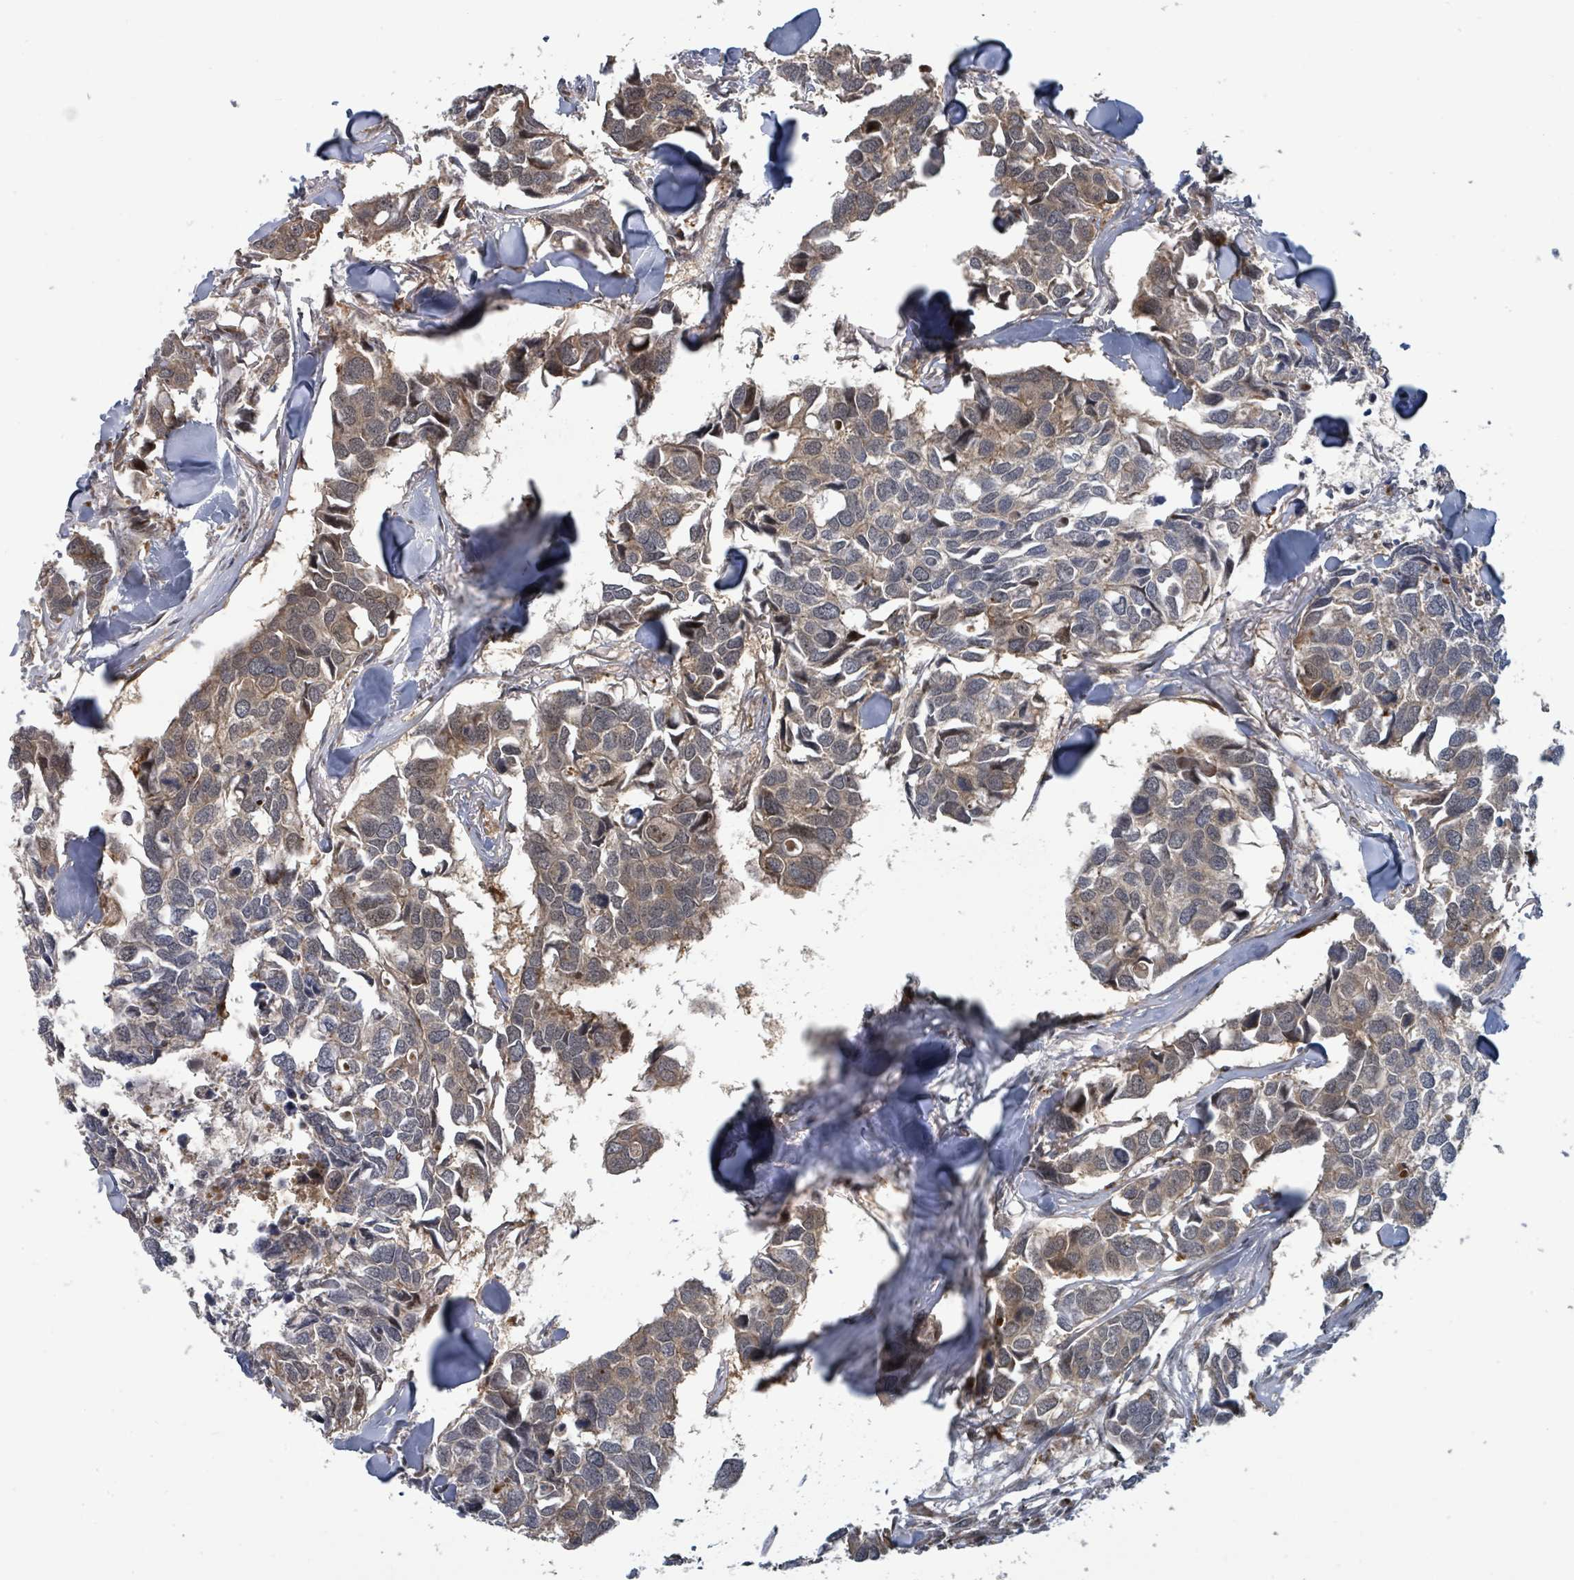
{"staining": {"intensity": "moderate", "quantity": "<25%", "location": "cytoplasmic/membranous"}, "tissue": "breast cancer", "cell_type": "Tumor cells", "image_type": "cancer", "snomed": [{"axis": "morphology", "description": "Duct carcinoma"}, {"axis": "topography", "description": "Breast"}], "caption": "A high-resolution histopathology image shows immunohistochemistry (IHC) staining of breast cancer (intraductal carcinoma), which demonstrates moderate cytoplasmic/membranous positivity in approximately <25% of tumor cells.", "gene": "GTF3C1", "patient": {"sex": "female", "age": 83}}